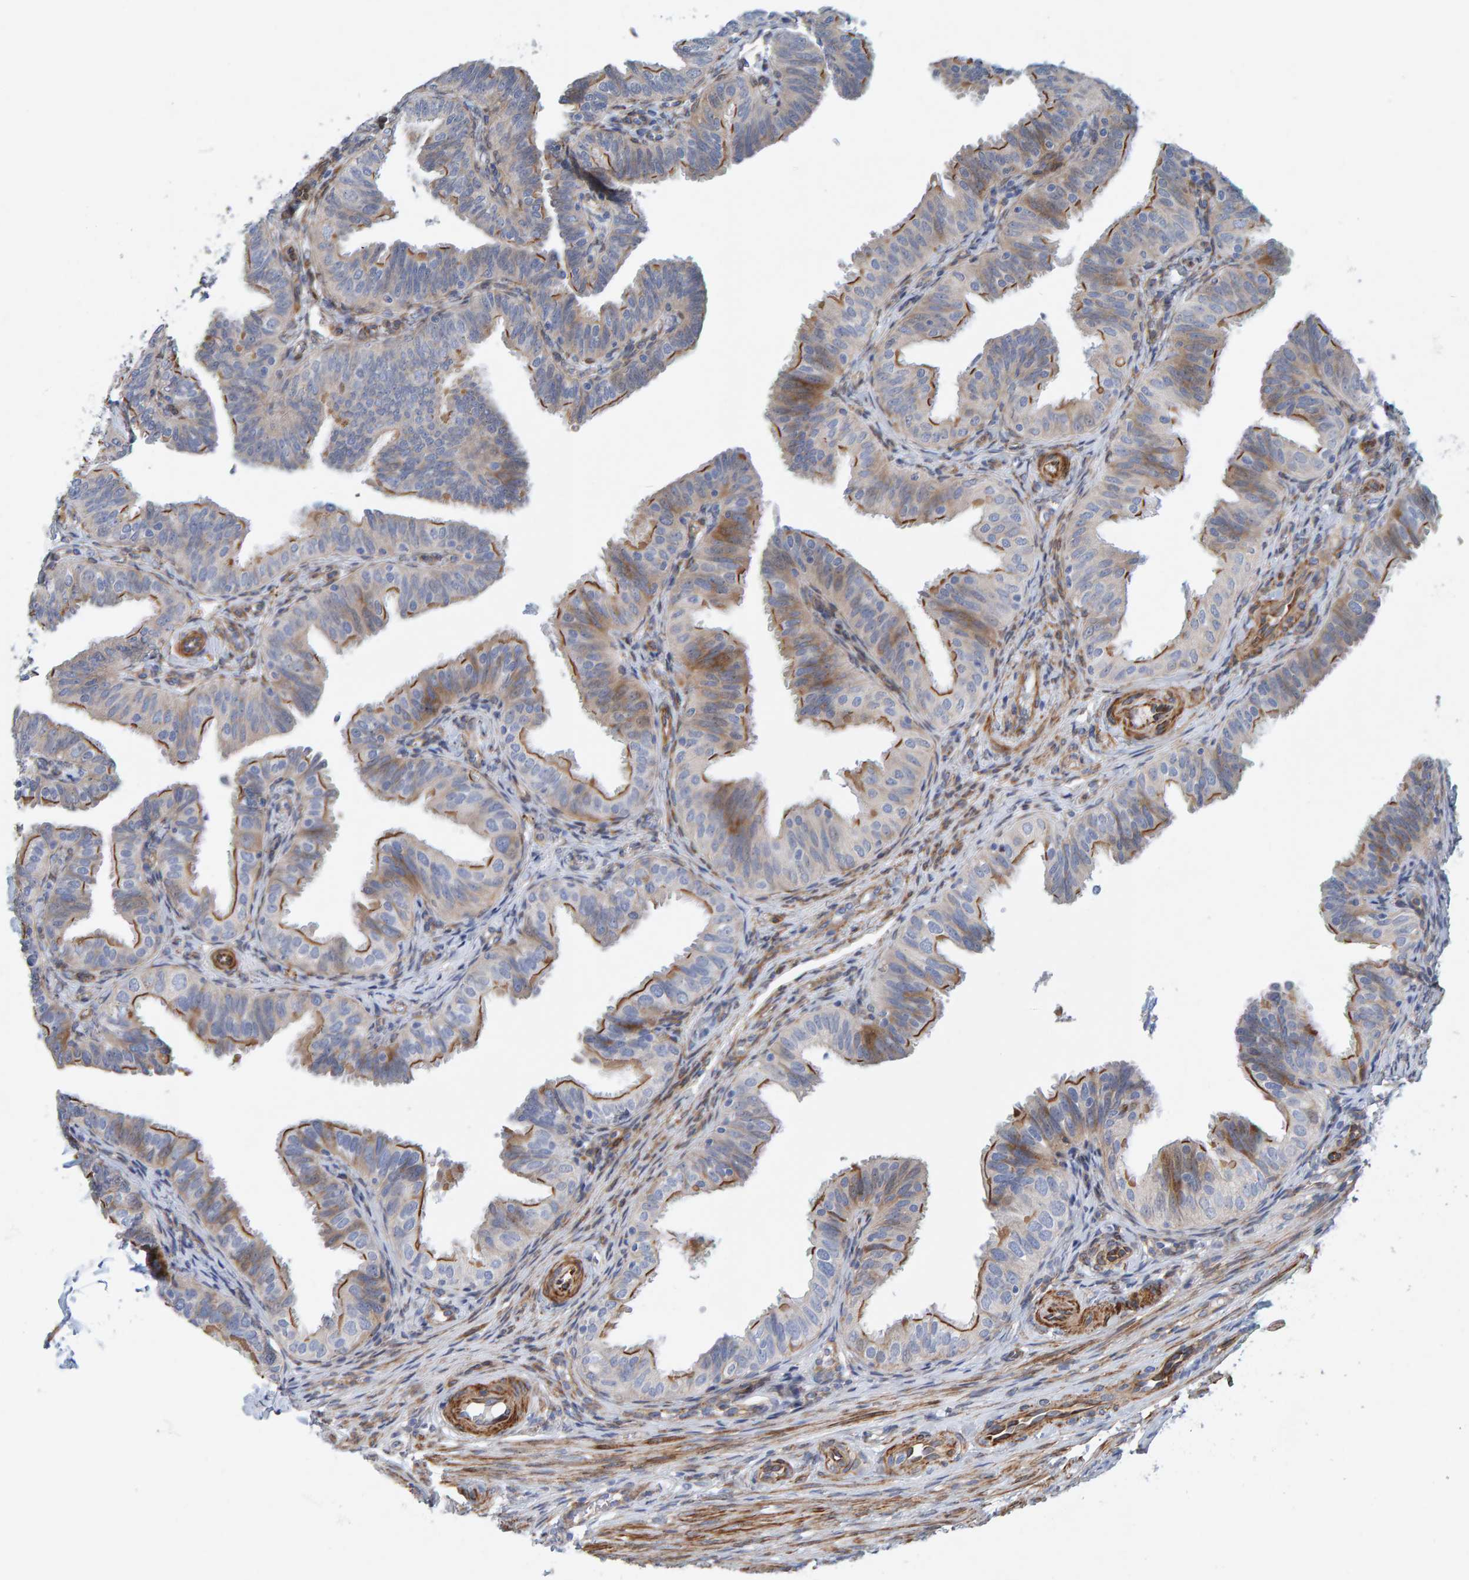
{"staining": {"intensity": "moderate", "quantity": "25%-75%", "location": "cytoplasmic/membranous"}, "tissue": "fallopian tube", "cell_type": "Glandular cells", "image_type": "normal", "snomed": [{"axis": "morphology", "description": "Normal tissue, NOS"}, {"axis": "topography", "description": "Fallopian tube"}], "caption": "DAB immunohistochemical staining of benign human fallopian tube shows moderate cytoplasmic/membranous protein positivity in about 25%-75% of glandular cells. (Brightfield microscopy of DAB IHC at high magnification).", "gene": "MMP16", "patient": {"sex": "female", "age": 35}}